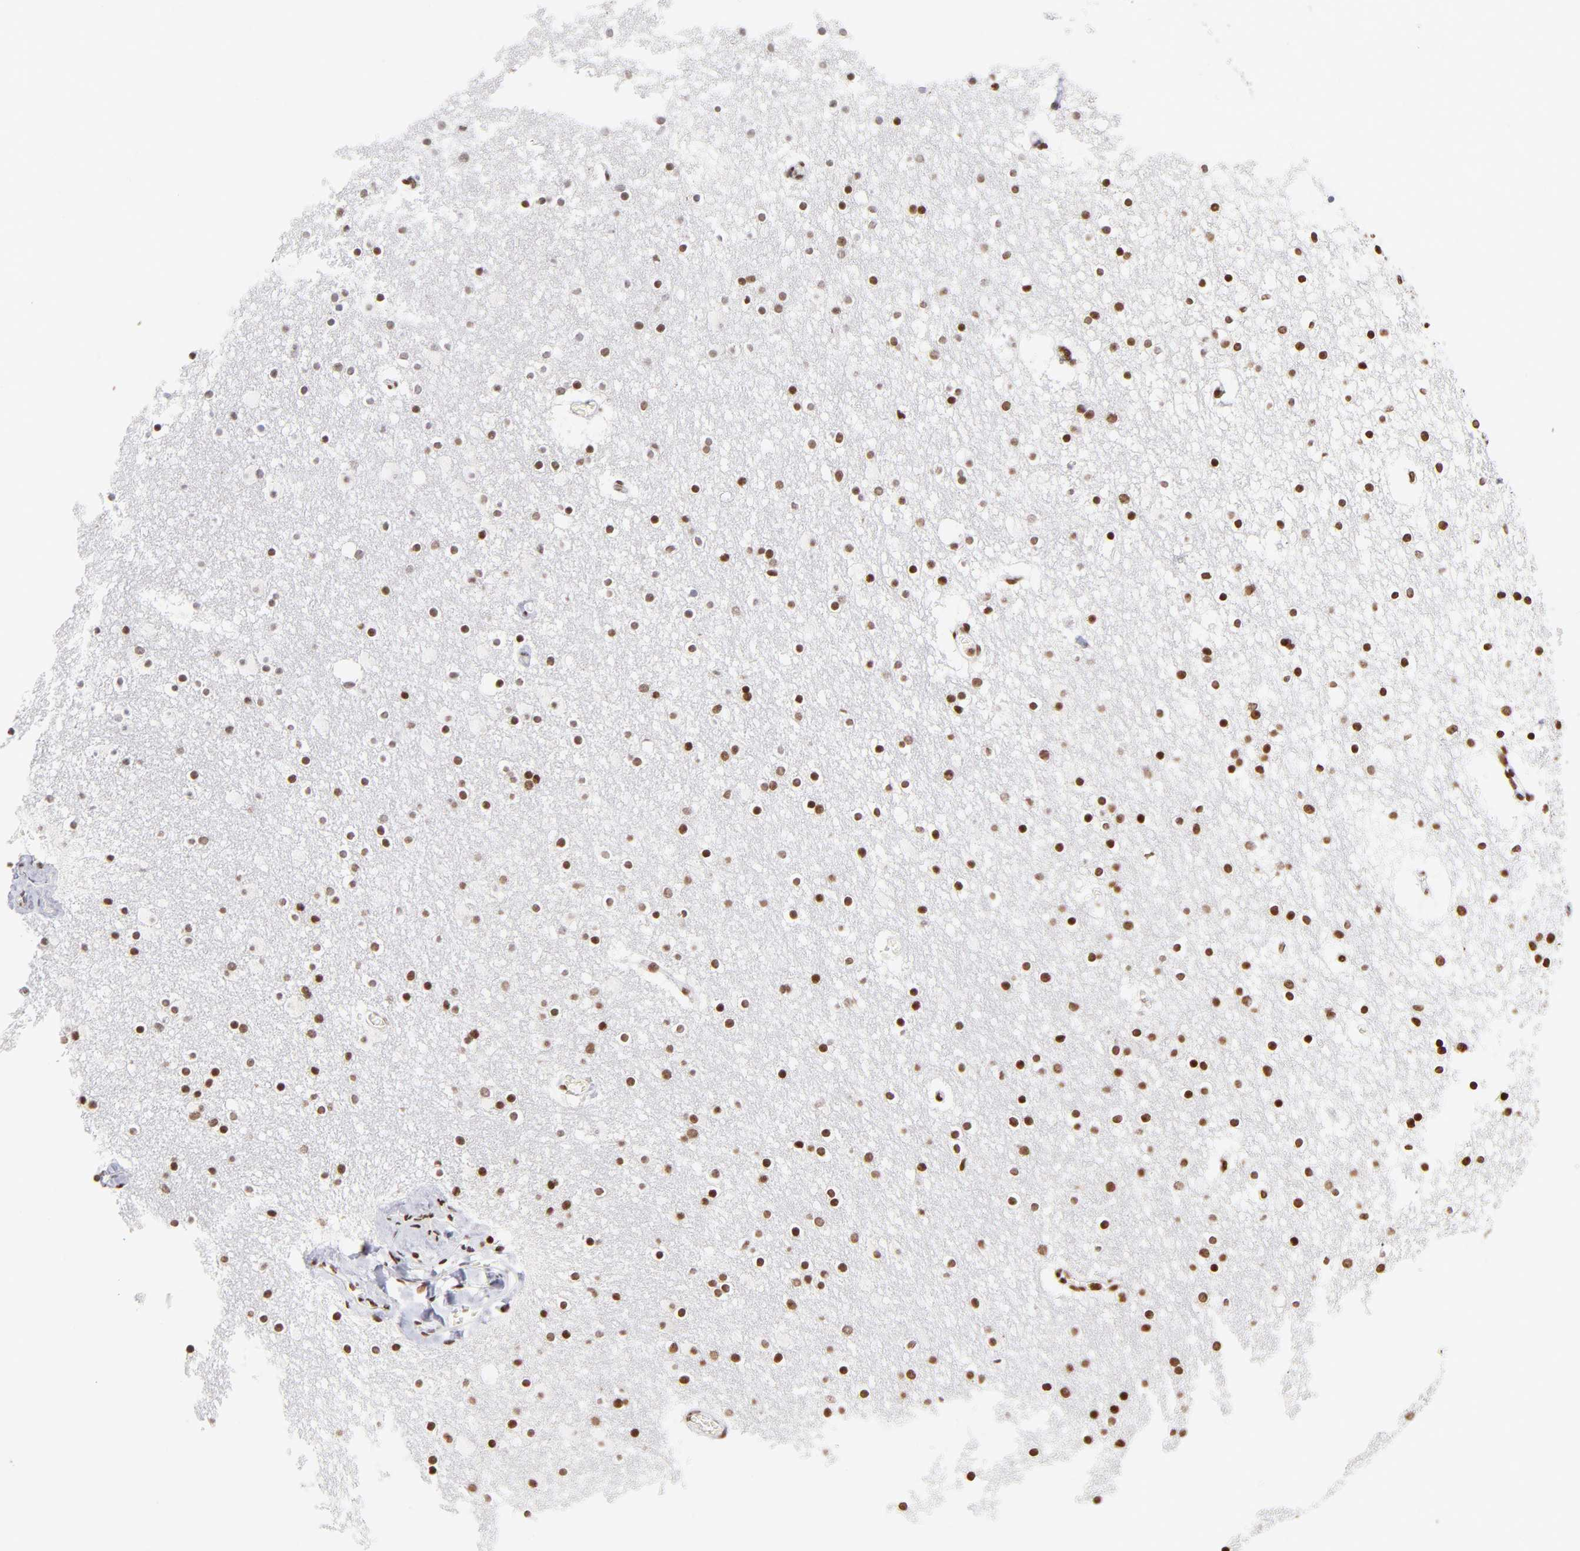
{"staining": {"intensity": "strong", "quantity": ">75%", "location": "nuclear"}, "tissue": "caudate", "cell_type": "Glial cells", "image_type": "normal", "snomed": [{"axis": "morphology", "description": "Normal tissue, NOS"}, {"axis": "topography", "description": "Lateral ventricle wall"}], "caption": "Caudate stained with IHC reveals strong nuclear positivity in approximately >75% of glial cells.", "gene": "RTL4", "patient": {"sex": "male", "age": 45}}